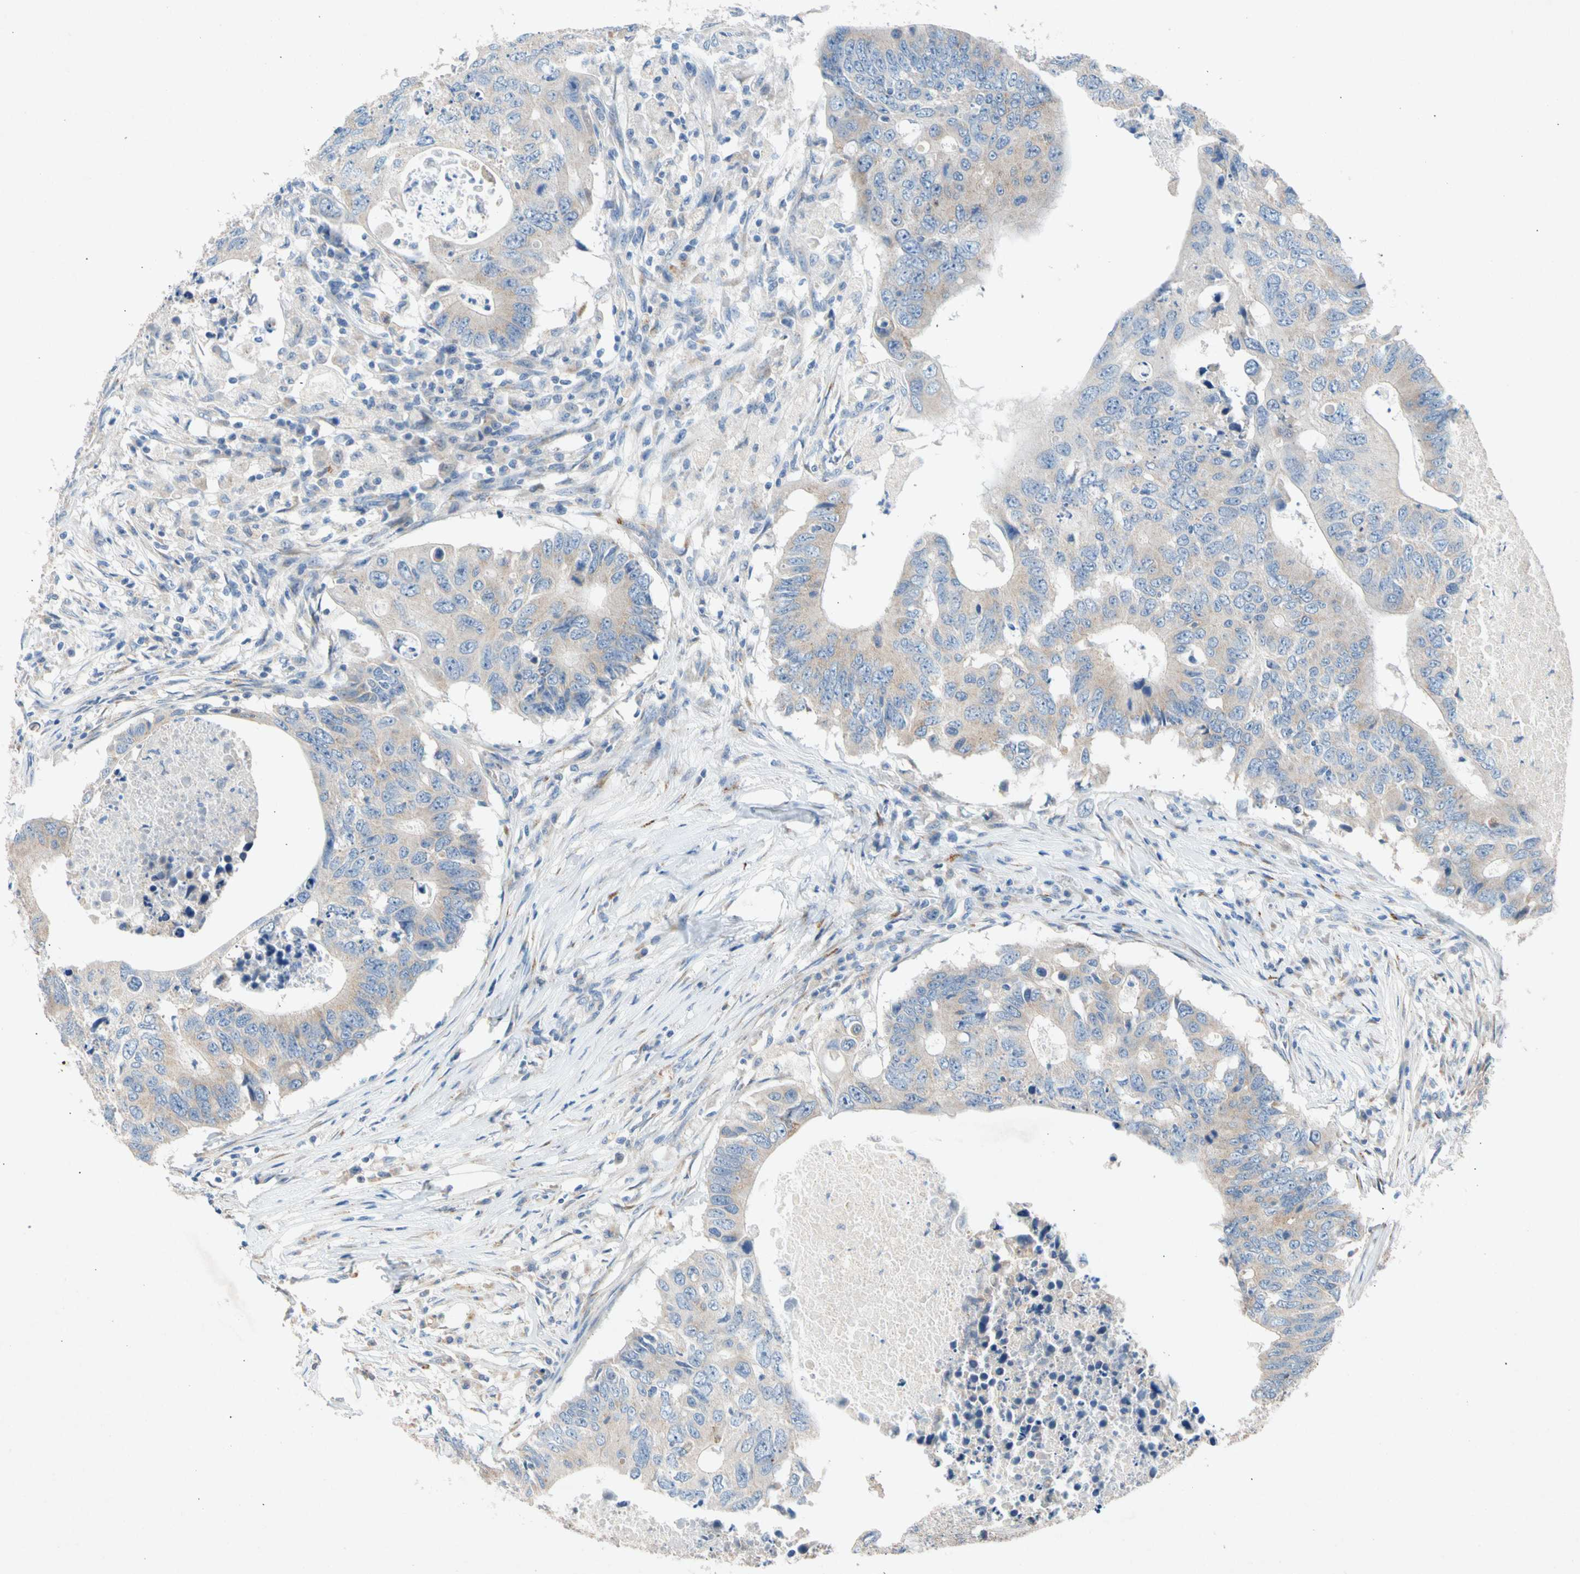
{"staining": {"intensity": "weak", "quantity": ">75%", "location": "cytoplasmic/membranous"}, "tissue": "colorectal cancer", "cell_type": "Tumor cells", "image_type": "cancer", "snomed": [{"axis": "morphology", "description": "Adenocarcinoma, NOS"}, {"axis": "topography", "description": "Colon"}], "caption": "Colorectal cancer was stained to show a protein in brown. There is low levels of weak cytoplasmic/membranous staining in approximately >75% of tumor cells.", "gene": "GASK1B", "patient": {"sex": "male", "age": 71}}